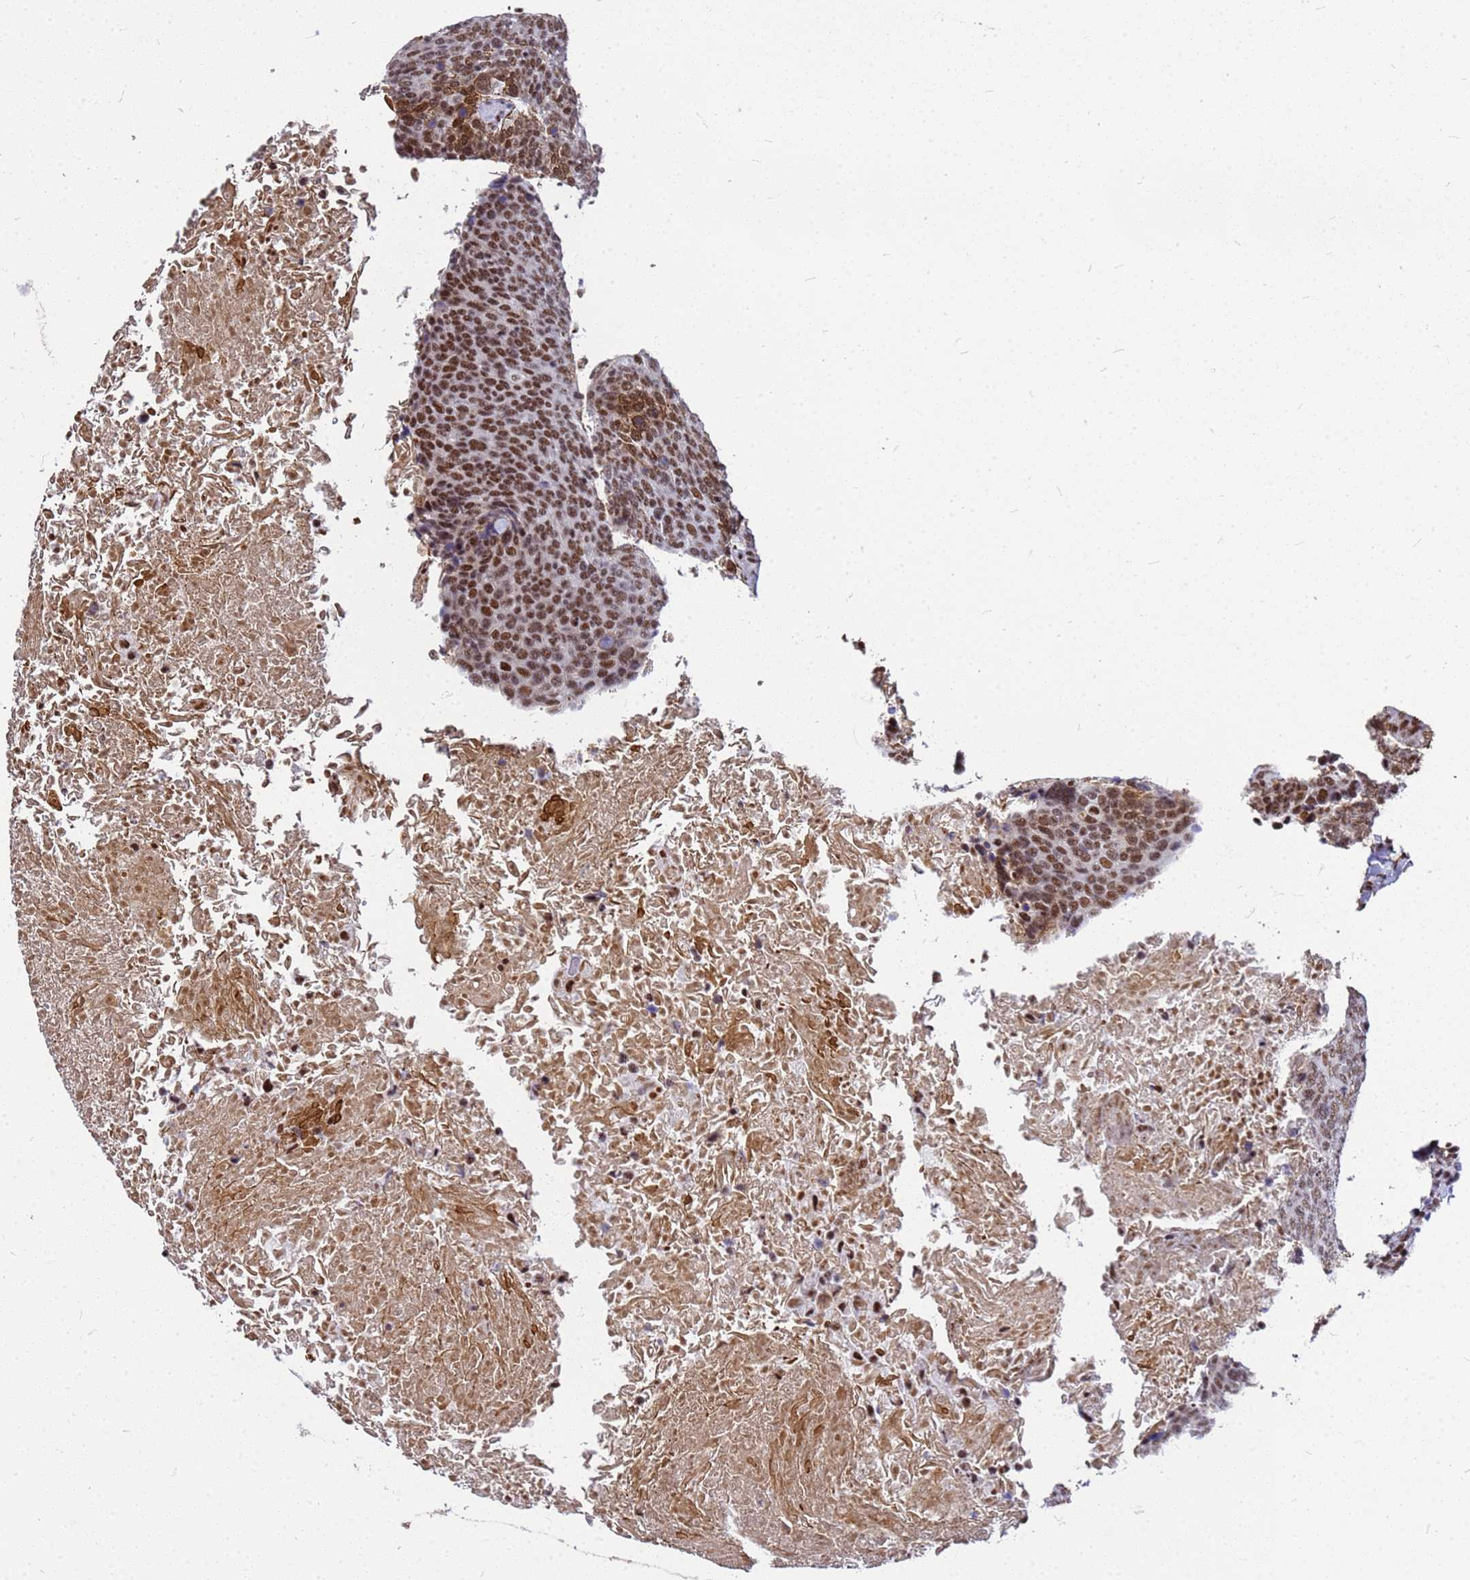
{"staining": {"intensity": "strong", "quantity": ">75%", "location": "nuclear"}, "tissue": "head and neck cancer", "cell_type": "Tumor cells", "image_type": "cancer", "snomed": [{"axis": "morphology", "description": "Squamous cell carcinoma, NOS"}, {"axis": "morphology", "description": "Squamous cell carcinoma, metastatic, NOS"}, {"axis": "topography", "description": "Lymph node"}, {"axis": "topography", "description": "Head-Neck"}], "caption": "A photomicrograph of human metastatic squamous cell carcinoma (head and neck) stained for a protein reveals strong nuclear brown staining in tumor cells.", "gene": "SART3", "patient": {"sex": "male", "age": 62}}